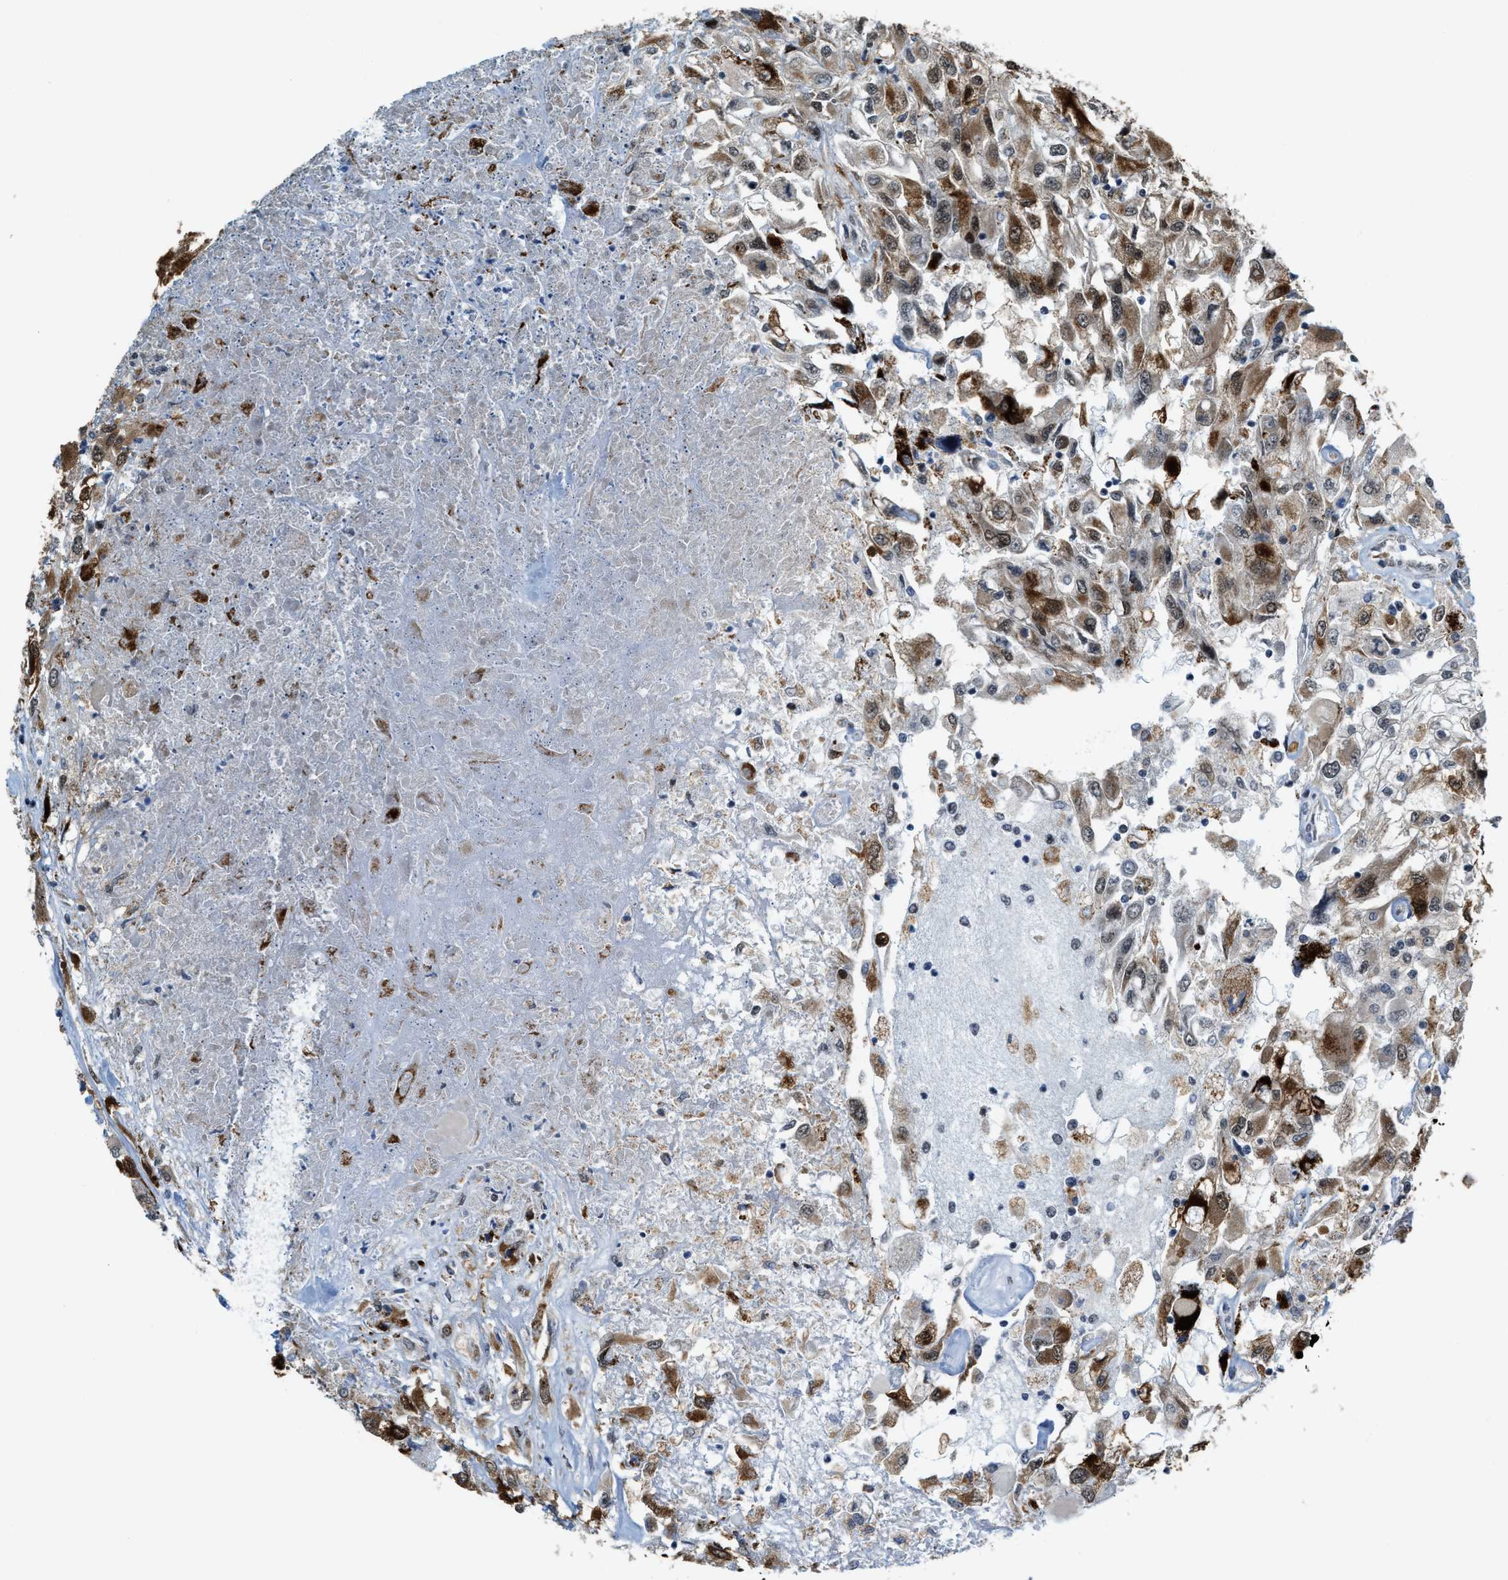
{"staining": {"intensity": "moderate", "quantity": ">75%", "location": "cytoplasmic/membranous"}, "tissue": "renal cancer", "cell_type": "Tumor cells", "image_type": "cancer", "snomed": [{"axis": "morphology", "description": "Adenocarcinoma, NOS"}, {"axis": "topography", "description": "Kidney"}], "caption": "The image demonstrates immunohistochemical staining of renal cancer (adenocarcinoma). There is moderate cytoplasmic/membranous staining is present in about >75% of tumor cells.", "gene": "HIBADH", "patient": {"sex": "female", "age": 52}}